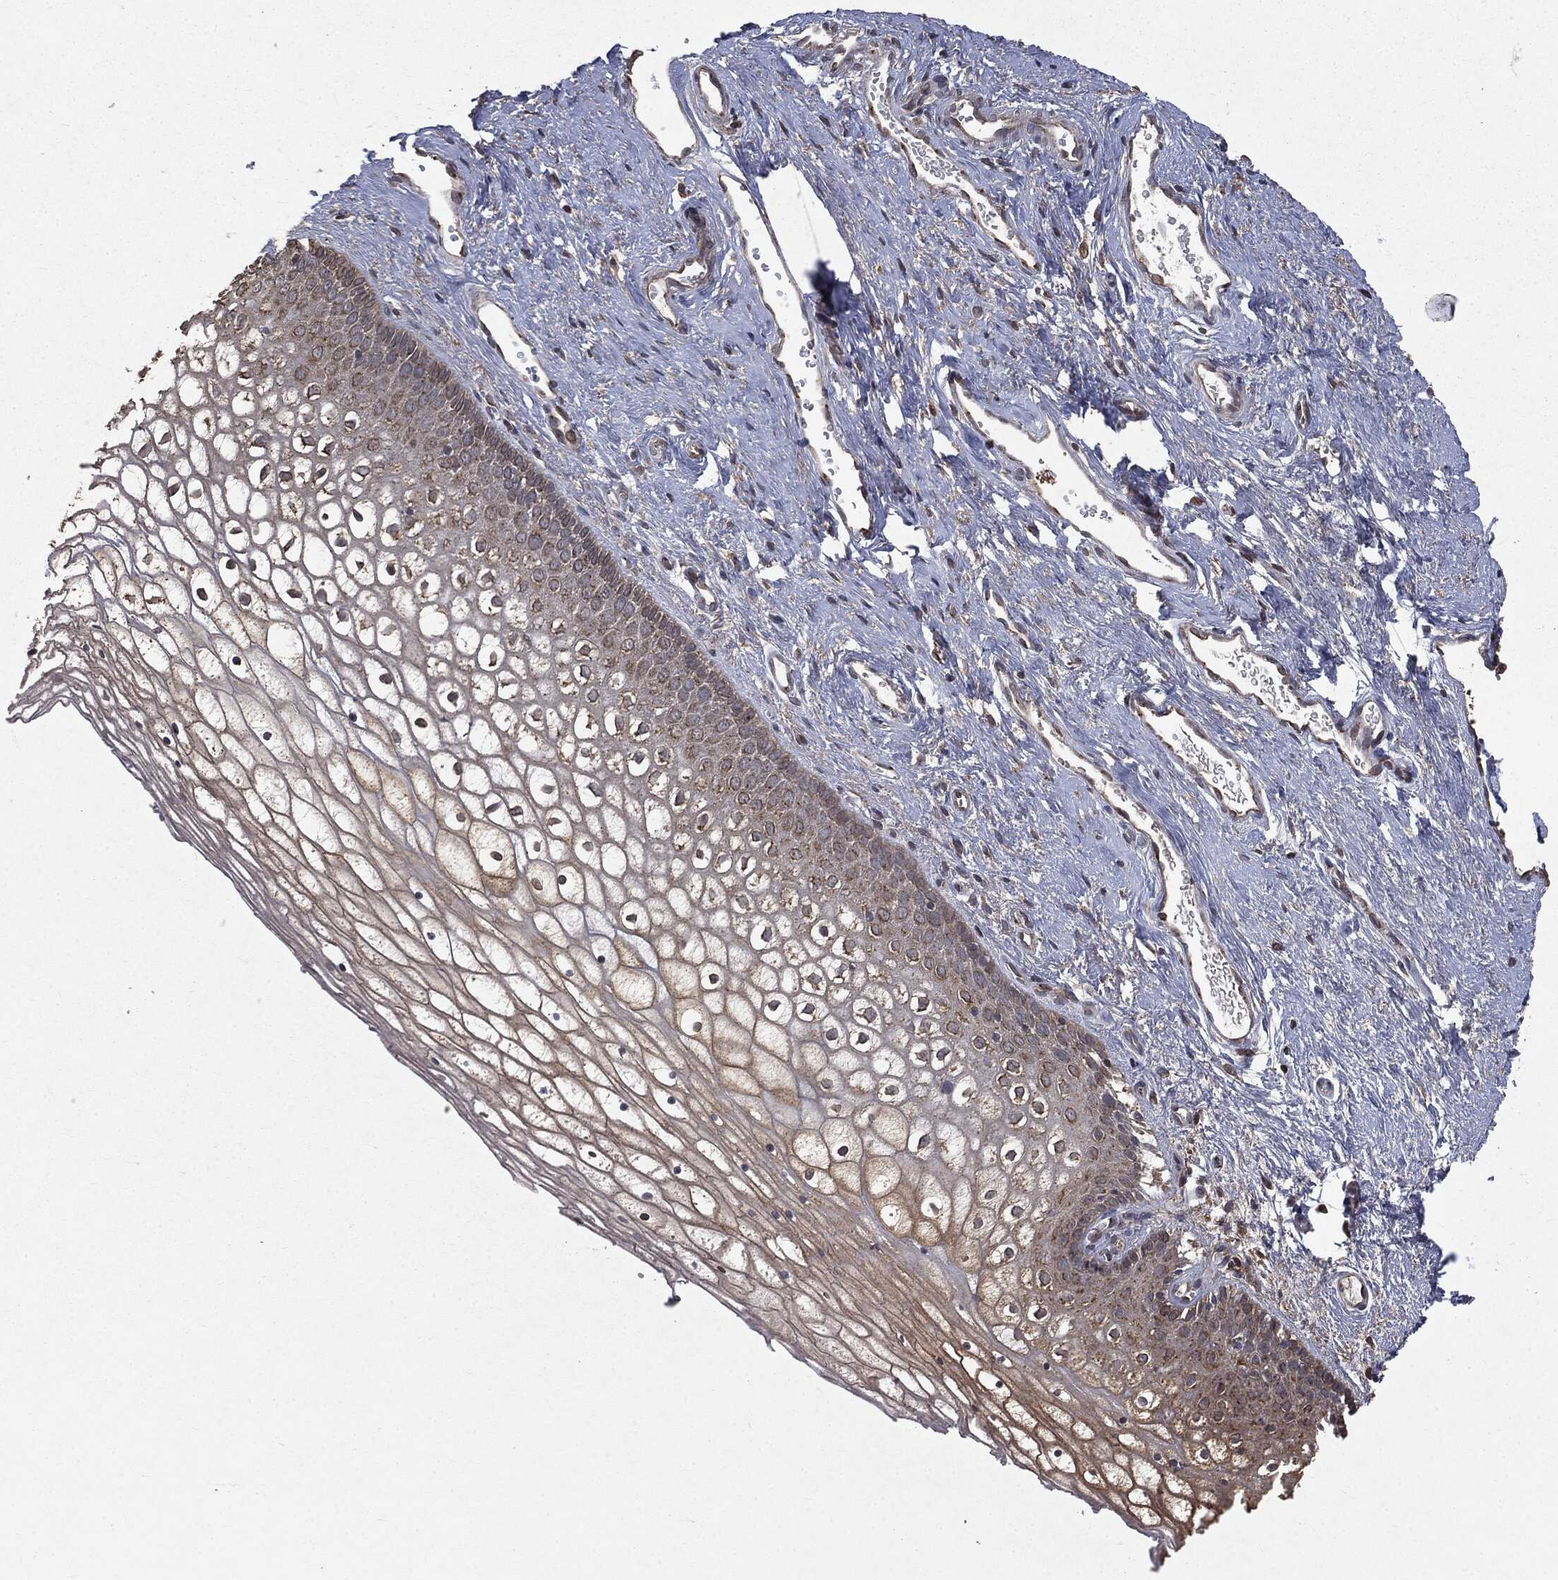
{"staining": {"intensity": "moderate", "quantity": "25%-75%", "location": "cytoplasmic/membranous"}, "tissue": "vagina", "cell_type": "Squamous epithelial cells", "image_type": "normal", "snomed": [{"axis": "morphology", "description": "Normal tissue, NOS"}, {"axis": "topography", "description": "Vagina"}], "caption": "IHC staining of normal vagina, which displays medium levels of moderate cytoplasmic/membranous expression in about 25%-75% of squamous epithelial cells indicating moderate cytoplasmic/membranous protein staining. The staining was performed using DAB (3,3'-diaminobenzidine) (brown) for protein detection and nuclei were counterstained in hematoxylin (blue).", "gene": "PLPPR2", "patient": {"sex": "female", "age": 32}}